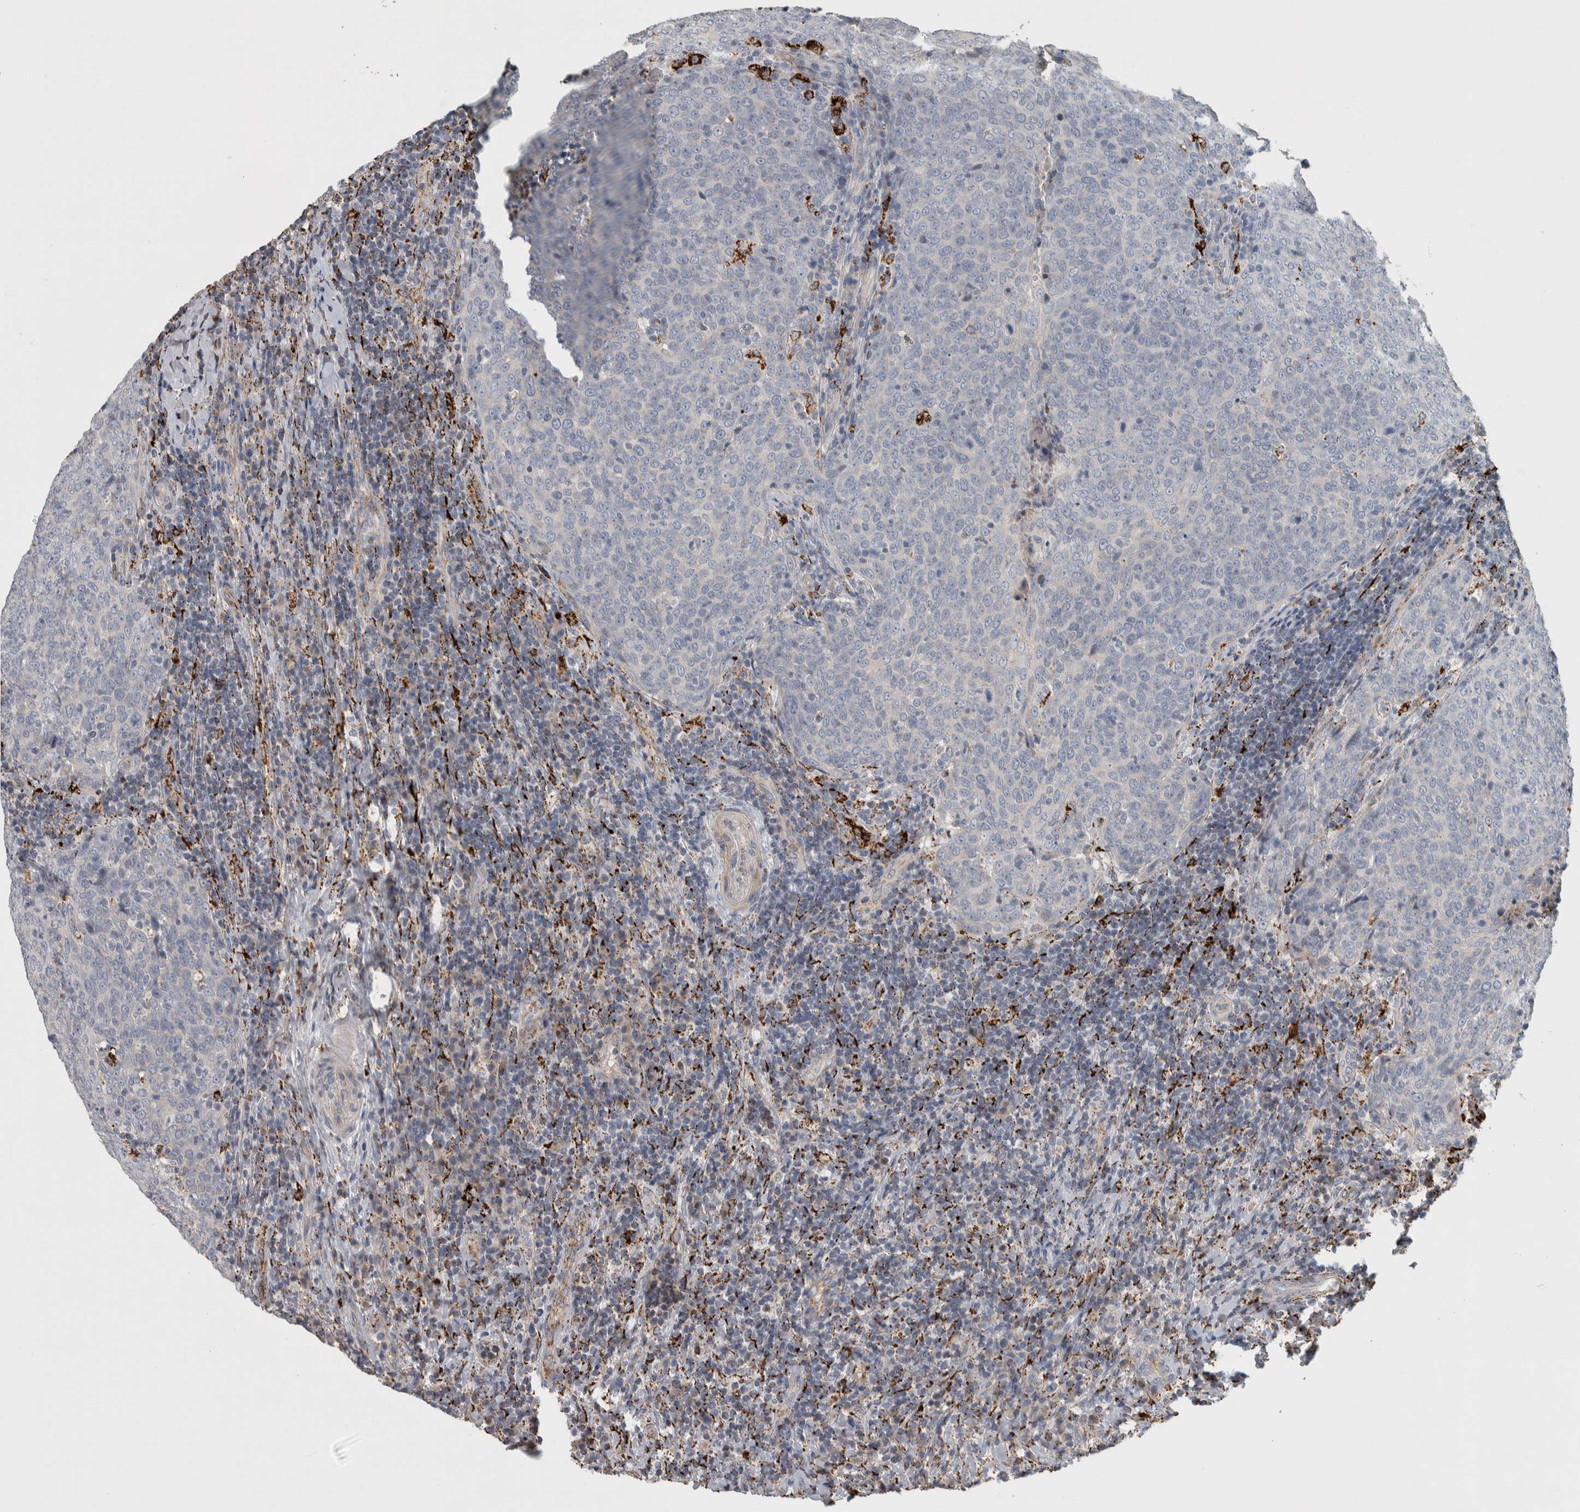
{"staining": {"intensity": "negative", "quantity": "none", "location": "none"}, "tissue": "head and neck cancer", "cell_type": "Tumor cells", "image_type": "cancer", "snomed": [{"axis": "morphology", "description": "Squamous cell carcinoma, NOS"}, {"axis": "morphology", "description": "Squamous cell carcinoma, metastatic, NOS"}, {"axis": "topography", "description": "Lymph node"}, {"axis": "topography", "description": "Head-Neck"}], "caption": "Tumor cells show no significant expression in squamous cell carcinoma (head and neck).", "gene": "FAM78A", "patient": {"sex": "male", "age": 62}}